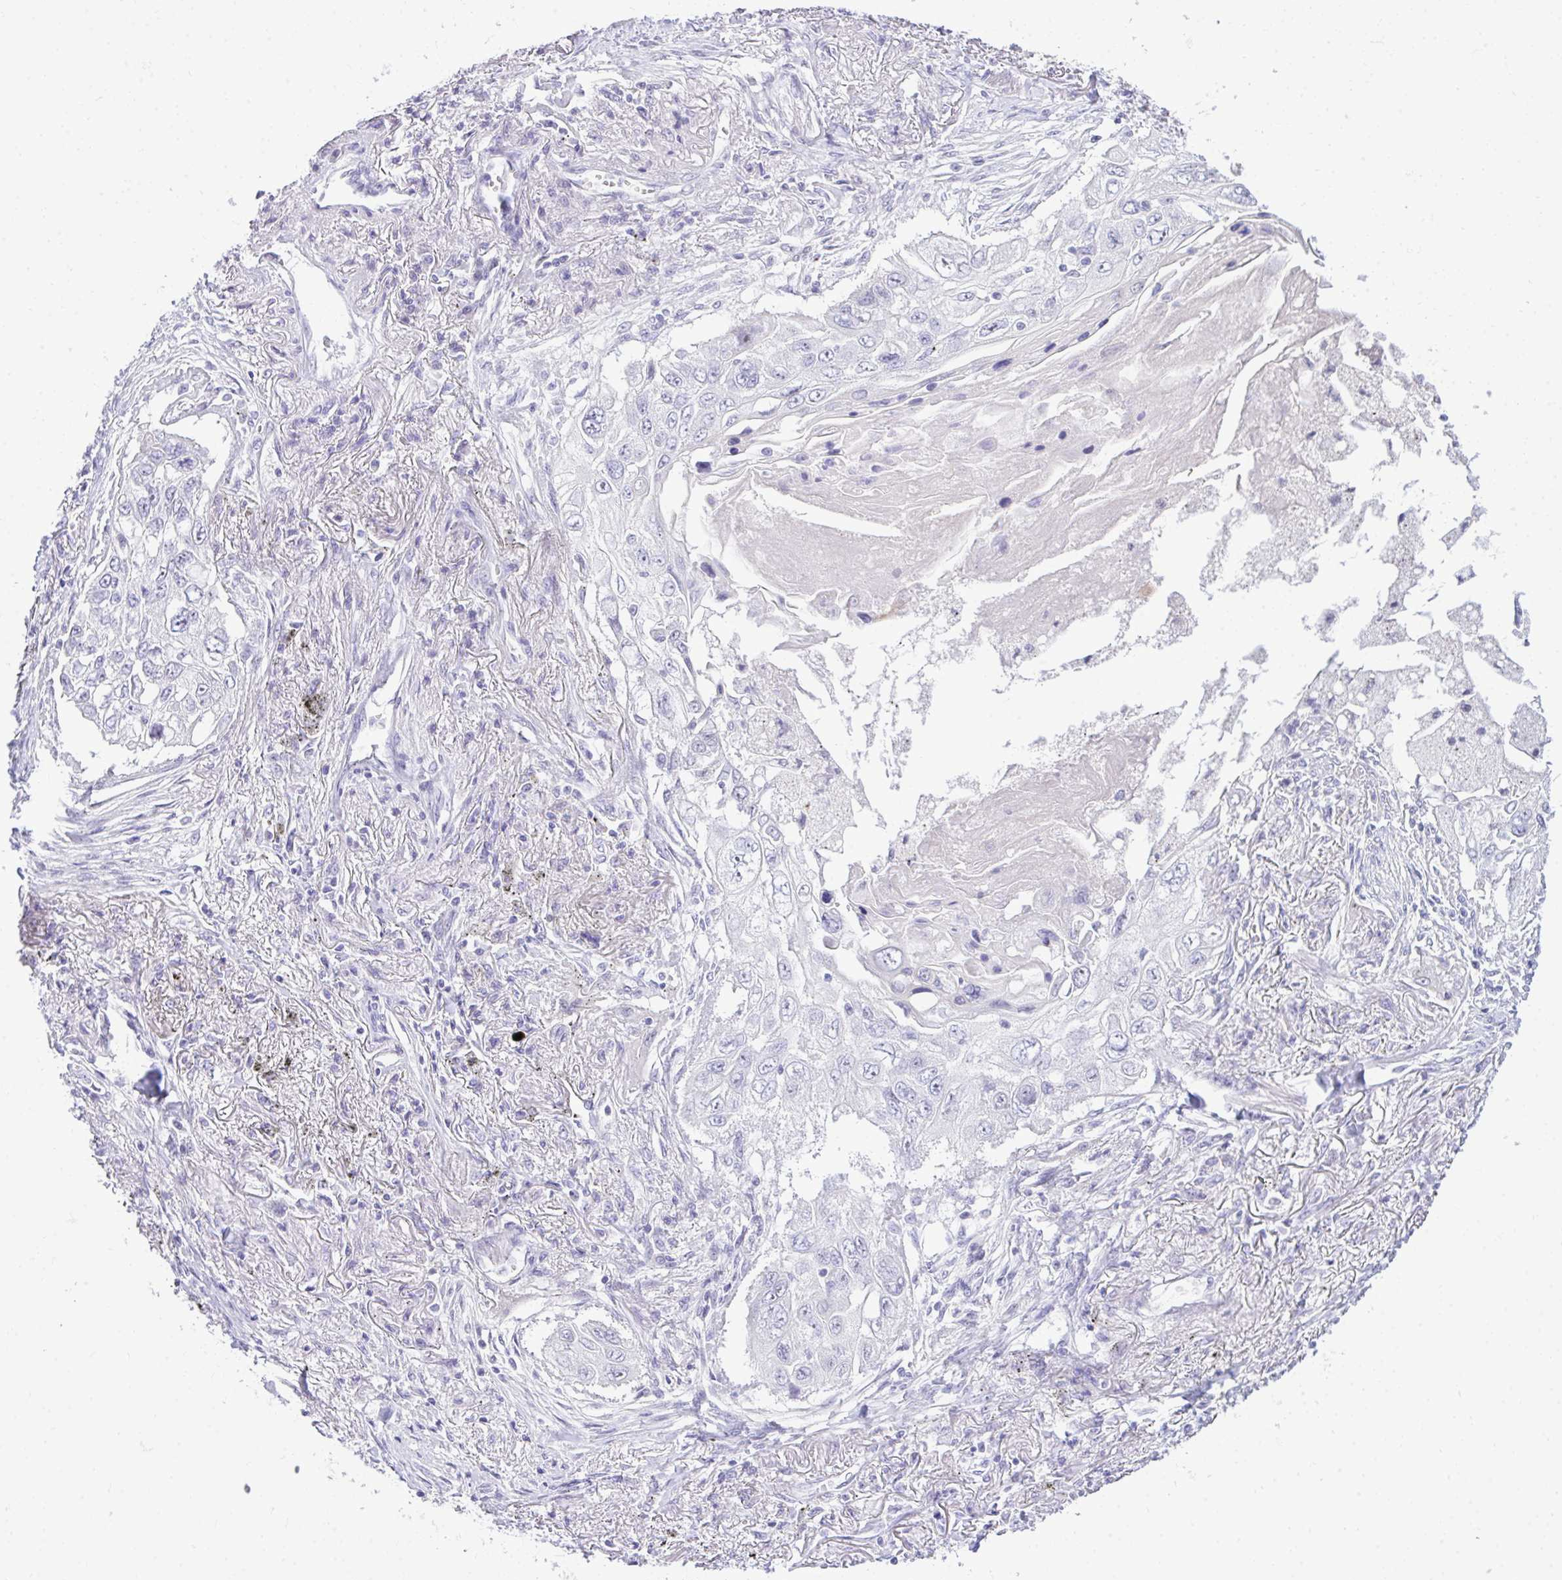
{"staining": {"intensity": "negative", "quantity": "none", "location": "none"}, "tissue": "lung cancer", "cell_type": "Tumor cells", "image_type": "cancer", "snomed": [{"axis": "morphology", "description": "Squamous cell carcinoma, NOS"}, {"axis": "topography", "description": "Lung"}], "caption": "Lung cancer (squamous cell carcinoma) was stained to show a protein in brown. There is no significant staining in tumor cells.", "gene": "EID3", "patient": {"sex": "male", "age": 75}}